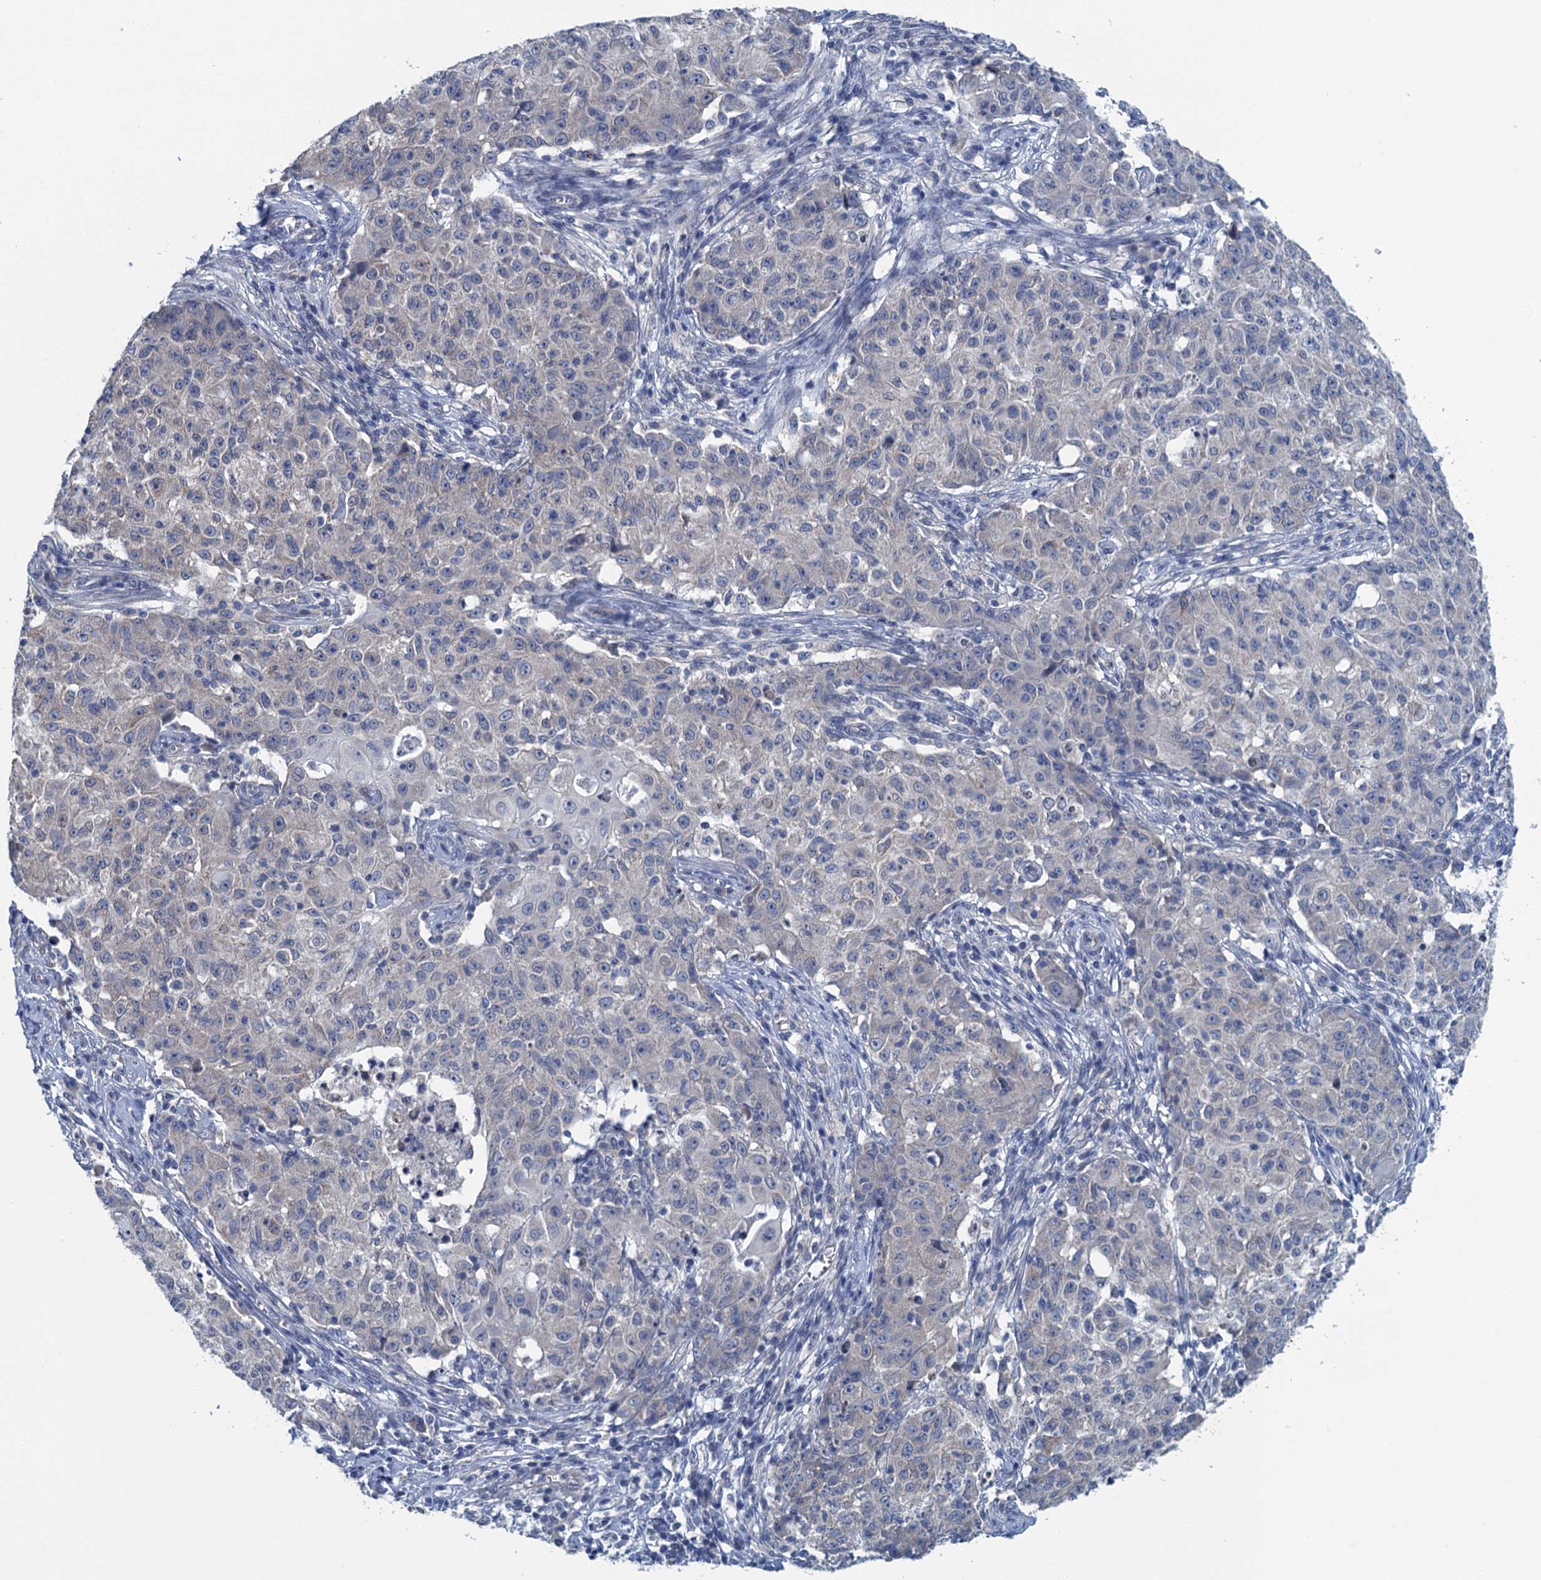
{"staining": {"intensity": "negative", "quantity": "none", "location": "none"}, "tissue": "ovarian cancer", "cell_type": "Tumor cells", "image_type": "cancer", "snomed": [{"axis": "morphology", "description": "Carcinoma, endometroid"}, {"axis": "topography", "description": "Ovary"}], "caption": "This is a histopathology image of immunohistochemistry (IHC) staining of ovarian cancer, which shows no expression in tumor cells.", "gene": "CTU2", "patient": {"sex": "female", "age": 42}}